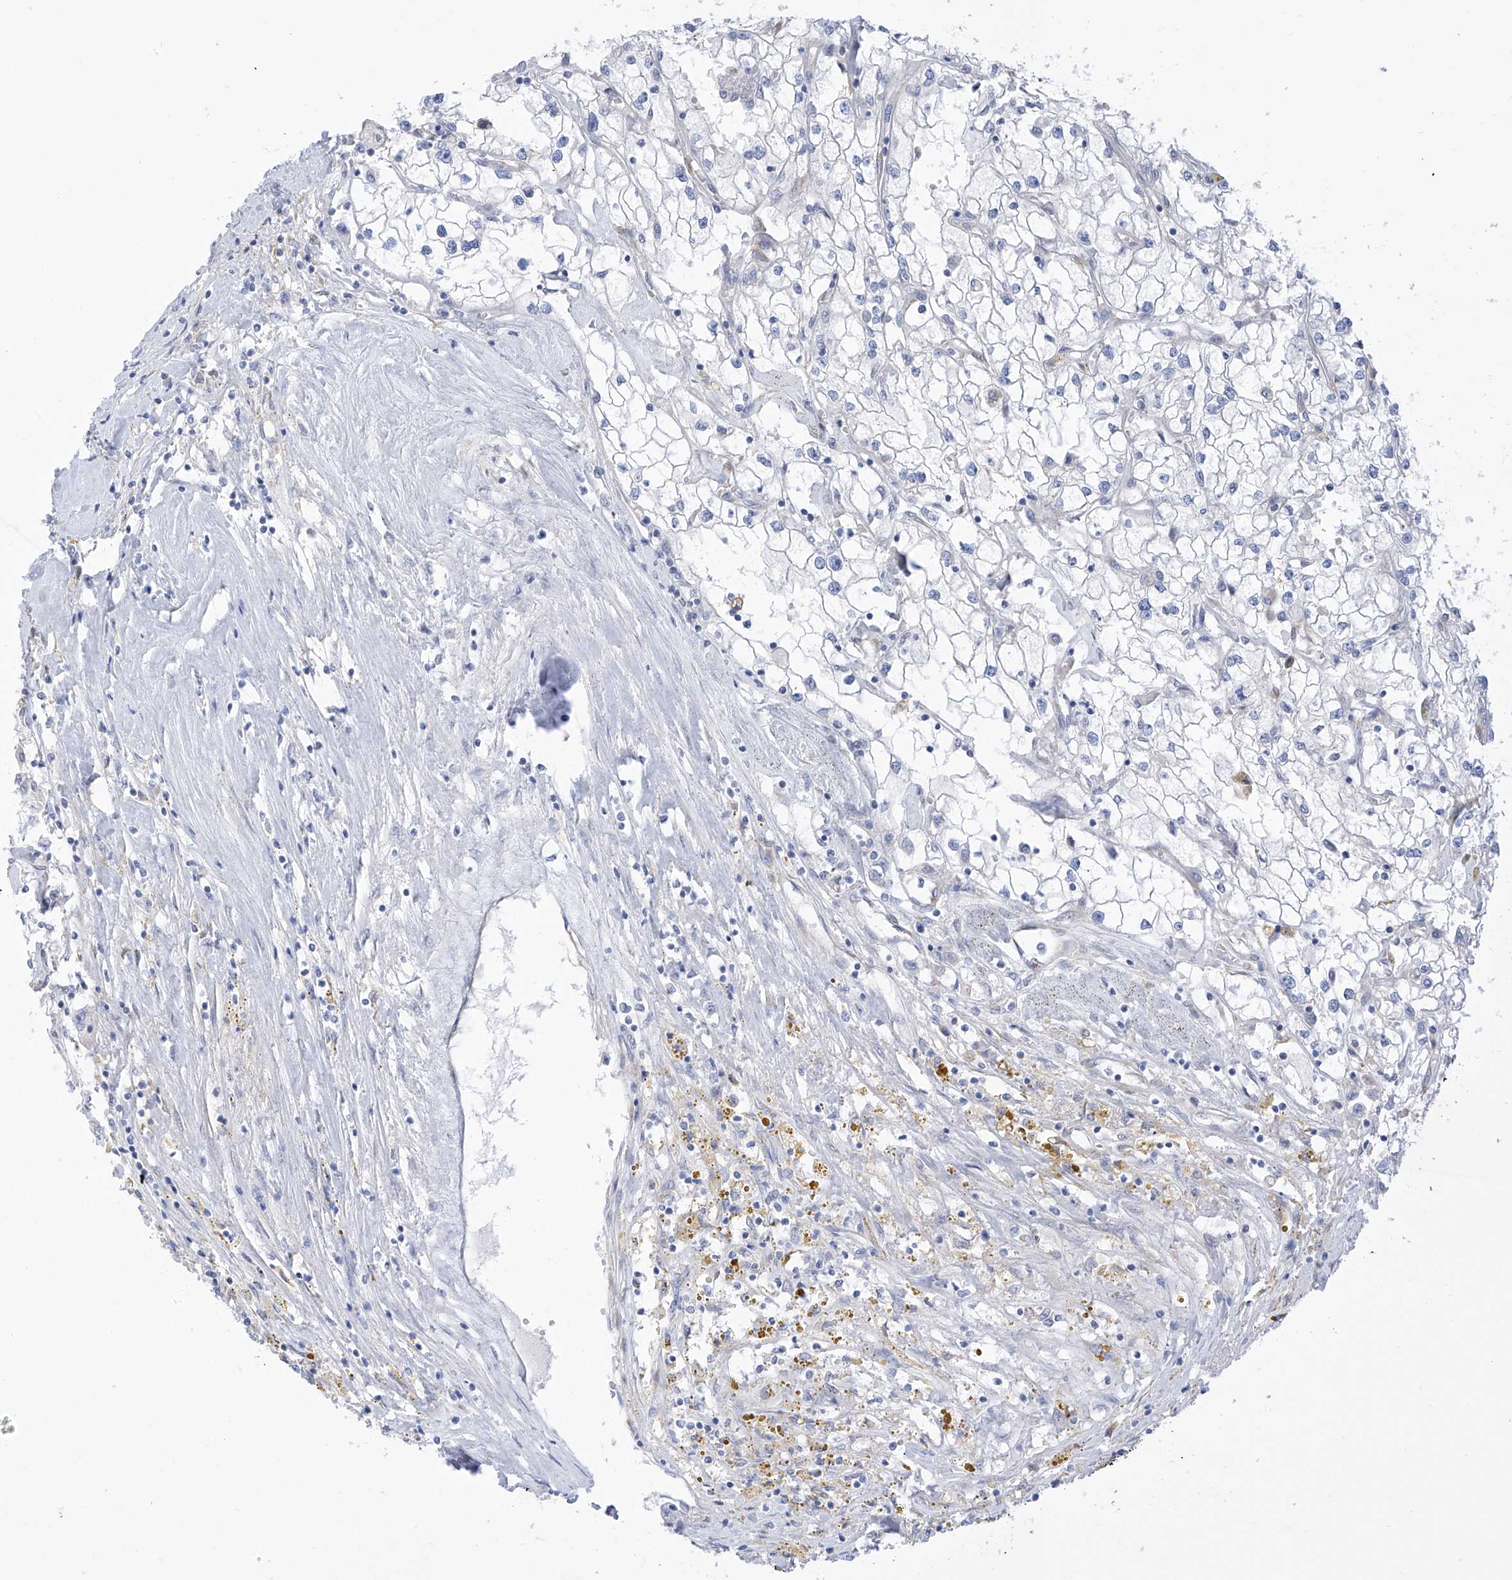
{"staining": {"intensity": "negative", "quantity": "none", "location": "none"}, "tissue": "renal cancer", "cell_type": "Tumor cells", "image_type": "cancer", "snomed": [{"axis": "morphology", "description": "Adenocarcinoma, NOS"}, {"axis": "topography", "description": "Kidney"}], "caption": "Renal adenocarcinoma stained for a protein using immunohistochemistry demonstrates no expression tumor cells.", "gene": "RCN2", "patient": {"sex": "male", "age": 56}}